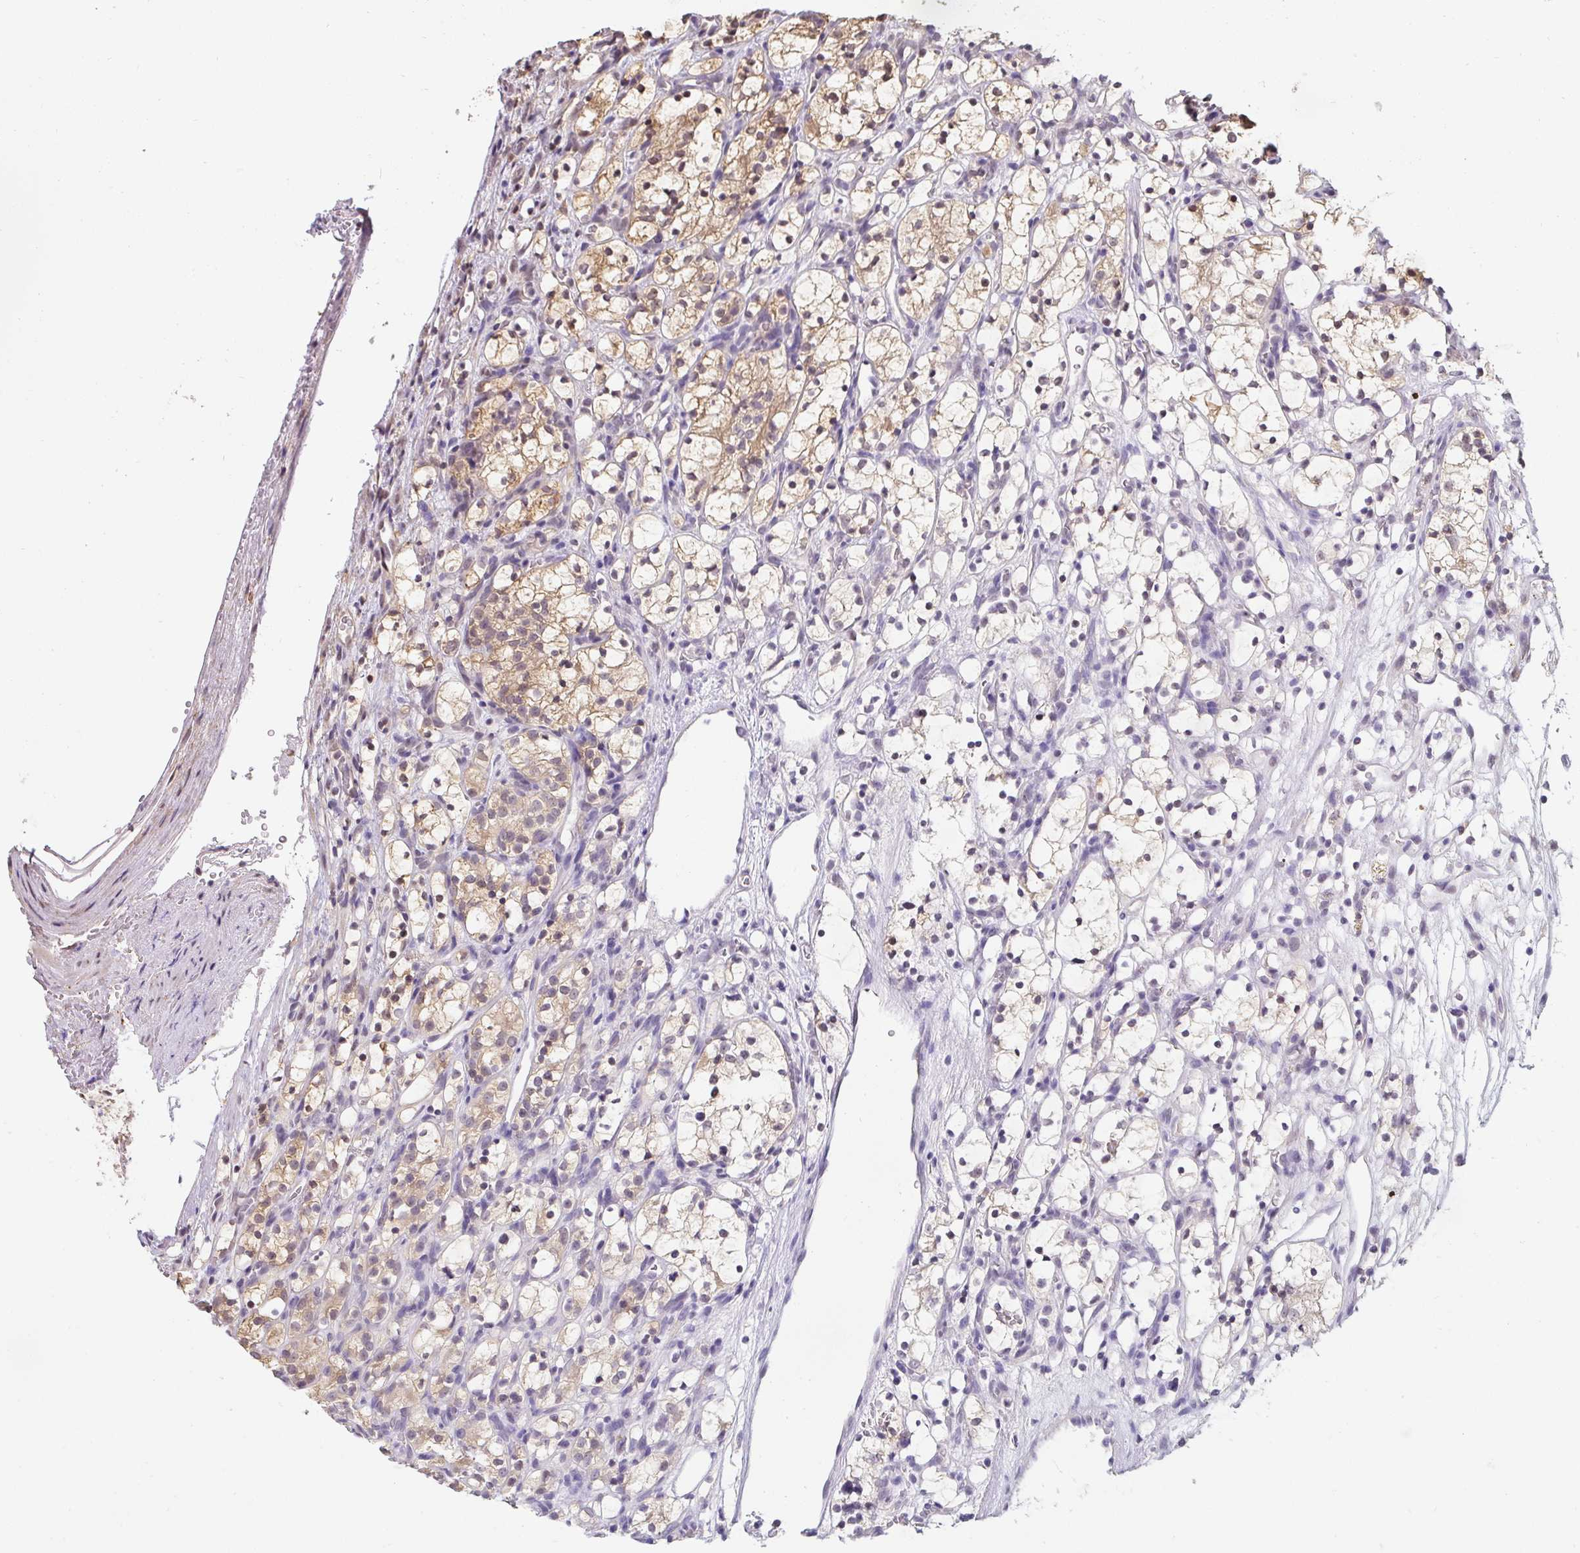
{"staining": {"intensity": "moderate", "quantity": "<25%", "location": "cytoplasmic/membranous"}, "tissue": "renal cancer", "cell_type": "Tumor cells", "image_type": "cancer", "snomed": [{"axis": "morphology", "description": "Adenocarcinoma, NOS"}, {"axis": "topography", "description": "Kidney"}], "caption": "About <25% of tumor cells in renal adenocarcinoma reveal moderate cytoplasmic/membranous protein staining as visualized by brown immunohistochemical staining.", "gene": "ST13", "patient": {"sex": "female", "age": 69}}